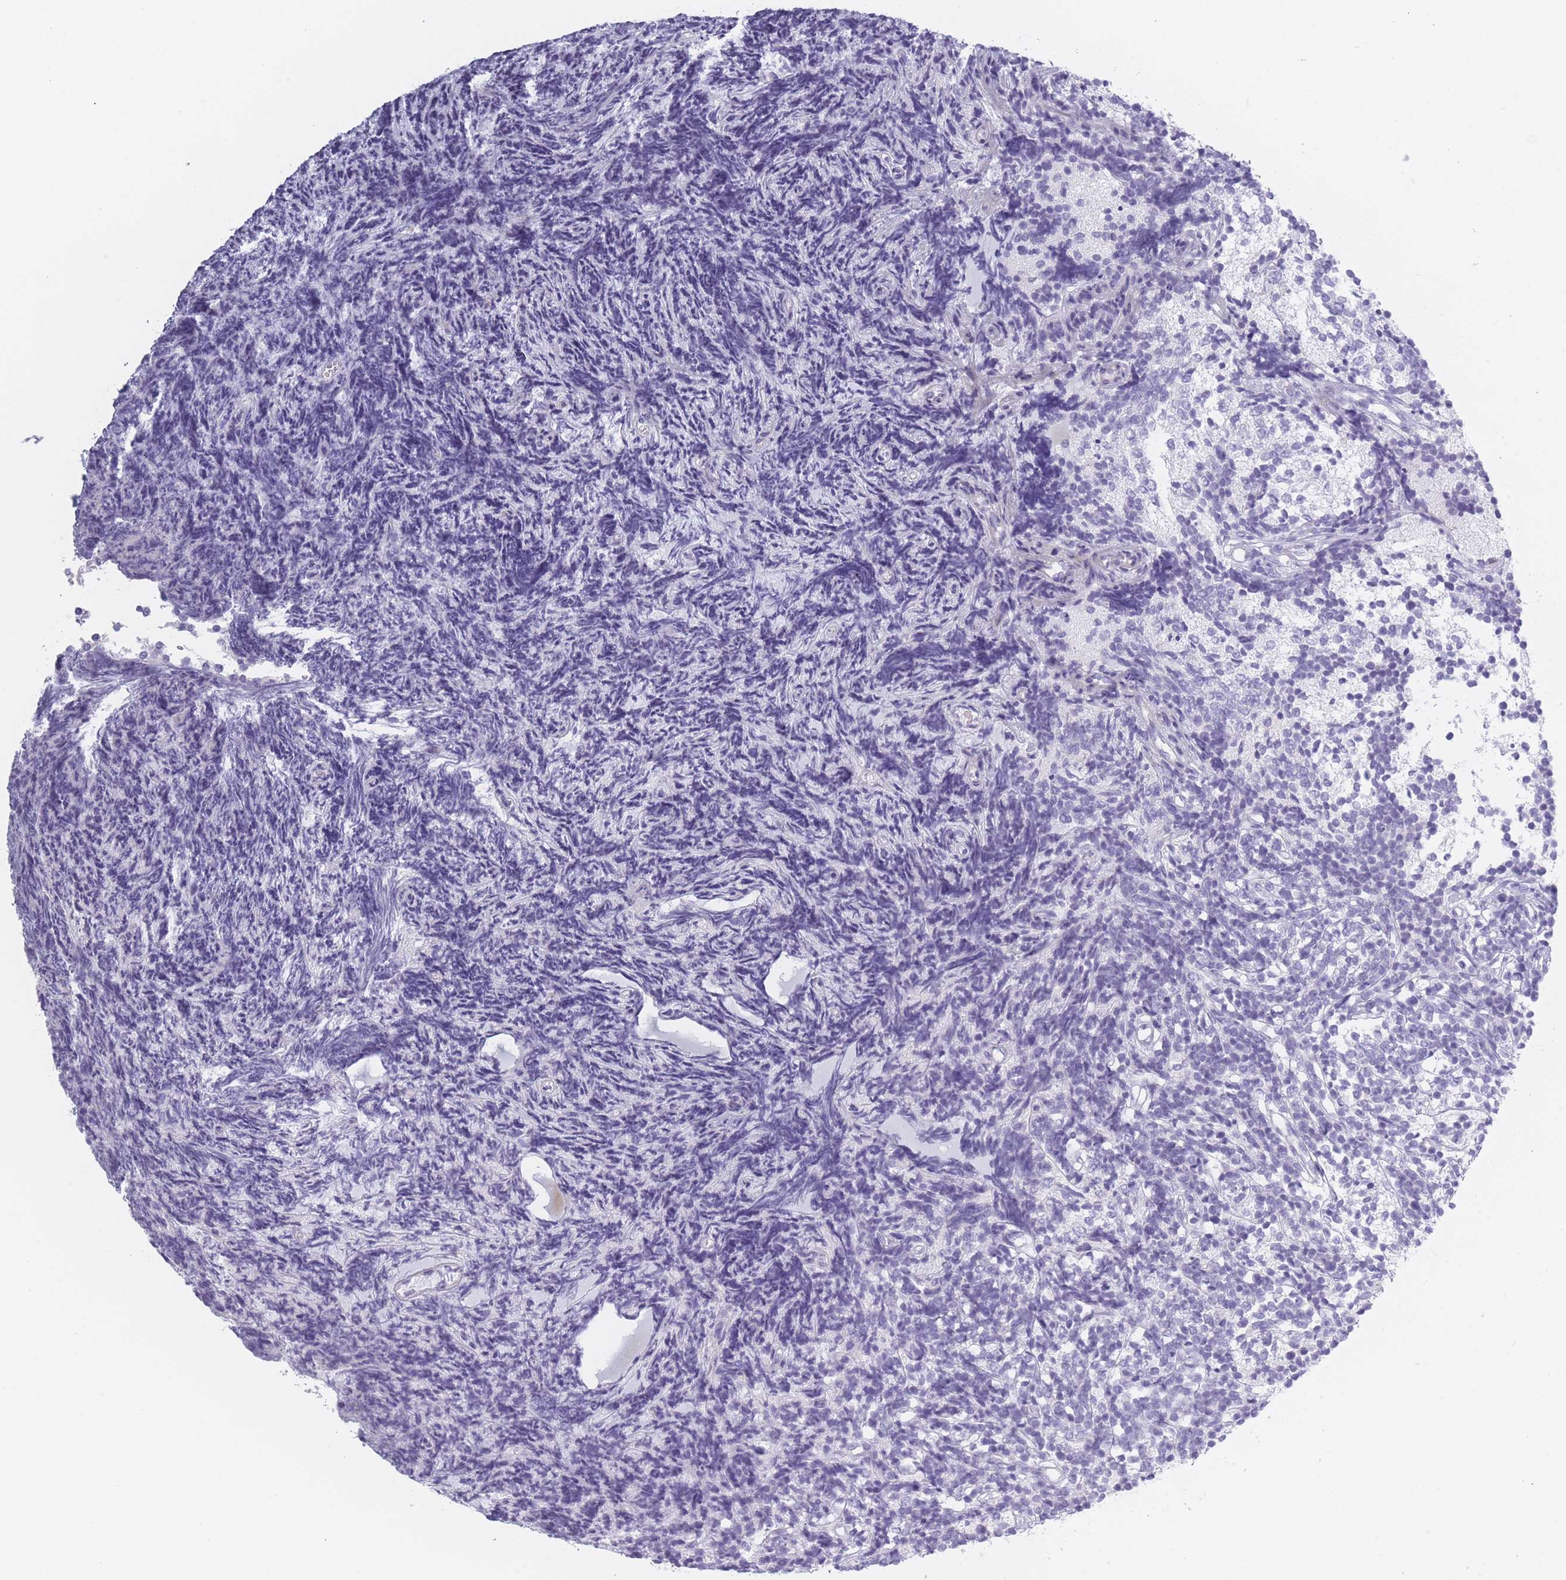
{"staining": {"intensity": "negative", "quantity": "none", "location": "none"}, "tissue": "glioma", "cell_type": "Tumor cells", "image_type": "cancer", "snomed": [{"axis": "morphology", "description": "Glioma, malignant, Low grade"}, {"axis": "topography", "description": "Brain"}], "caption": "DAB (3,3'-diaminobenzidine) immunohistochemical staining of human glioma displays no significant positivity in tumor cells.", "gene": "PLEKHG2", "patient": {"sex": "female", "age": 1}}